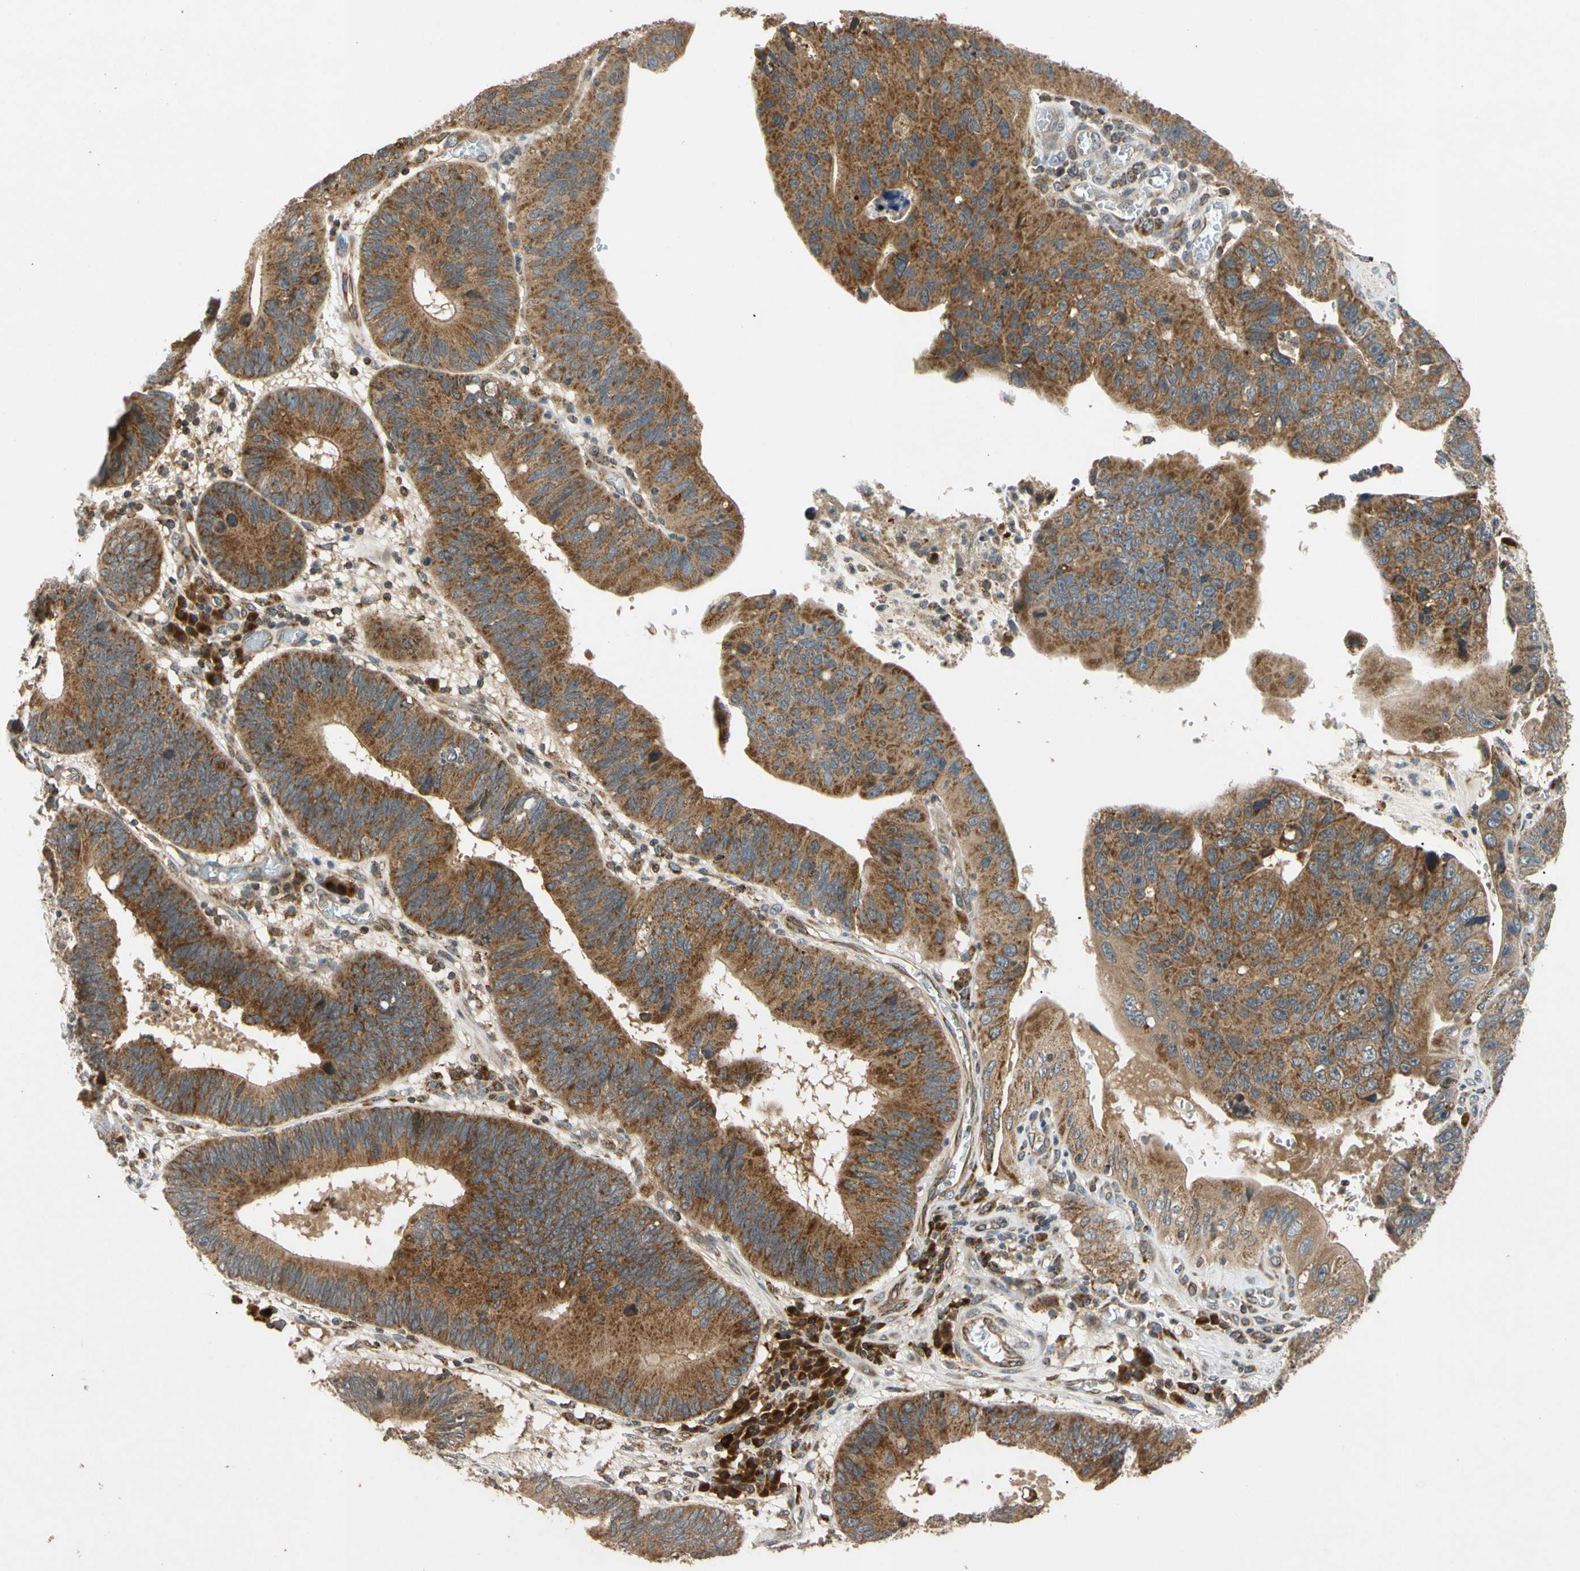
{"staining": {"intensity": "strong", "quantity": ">75%", "location": "cytoplasmic/membranous"}, "tissue": "stomach cancer", "cell_type": "Tumor cells", "image_type": "cancer", "snomed": [{"axis": "morphology", "description": "Adenocarcinoma, NOS"}, {"axis": "topography", "description": "Stomach"}], "caption": "Stomach cancer tissue reveals strong cytoplasmic/membranous expression in approximately >75% of tumor cells", "gene": "MRPS22", "patient": {"sex": "male", "age": 59}}